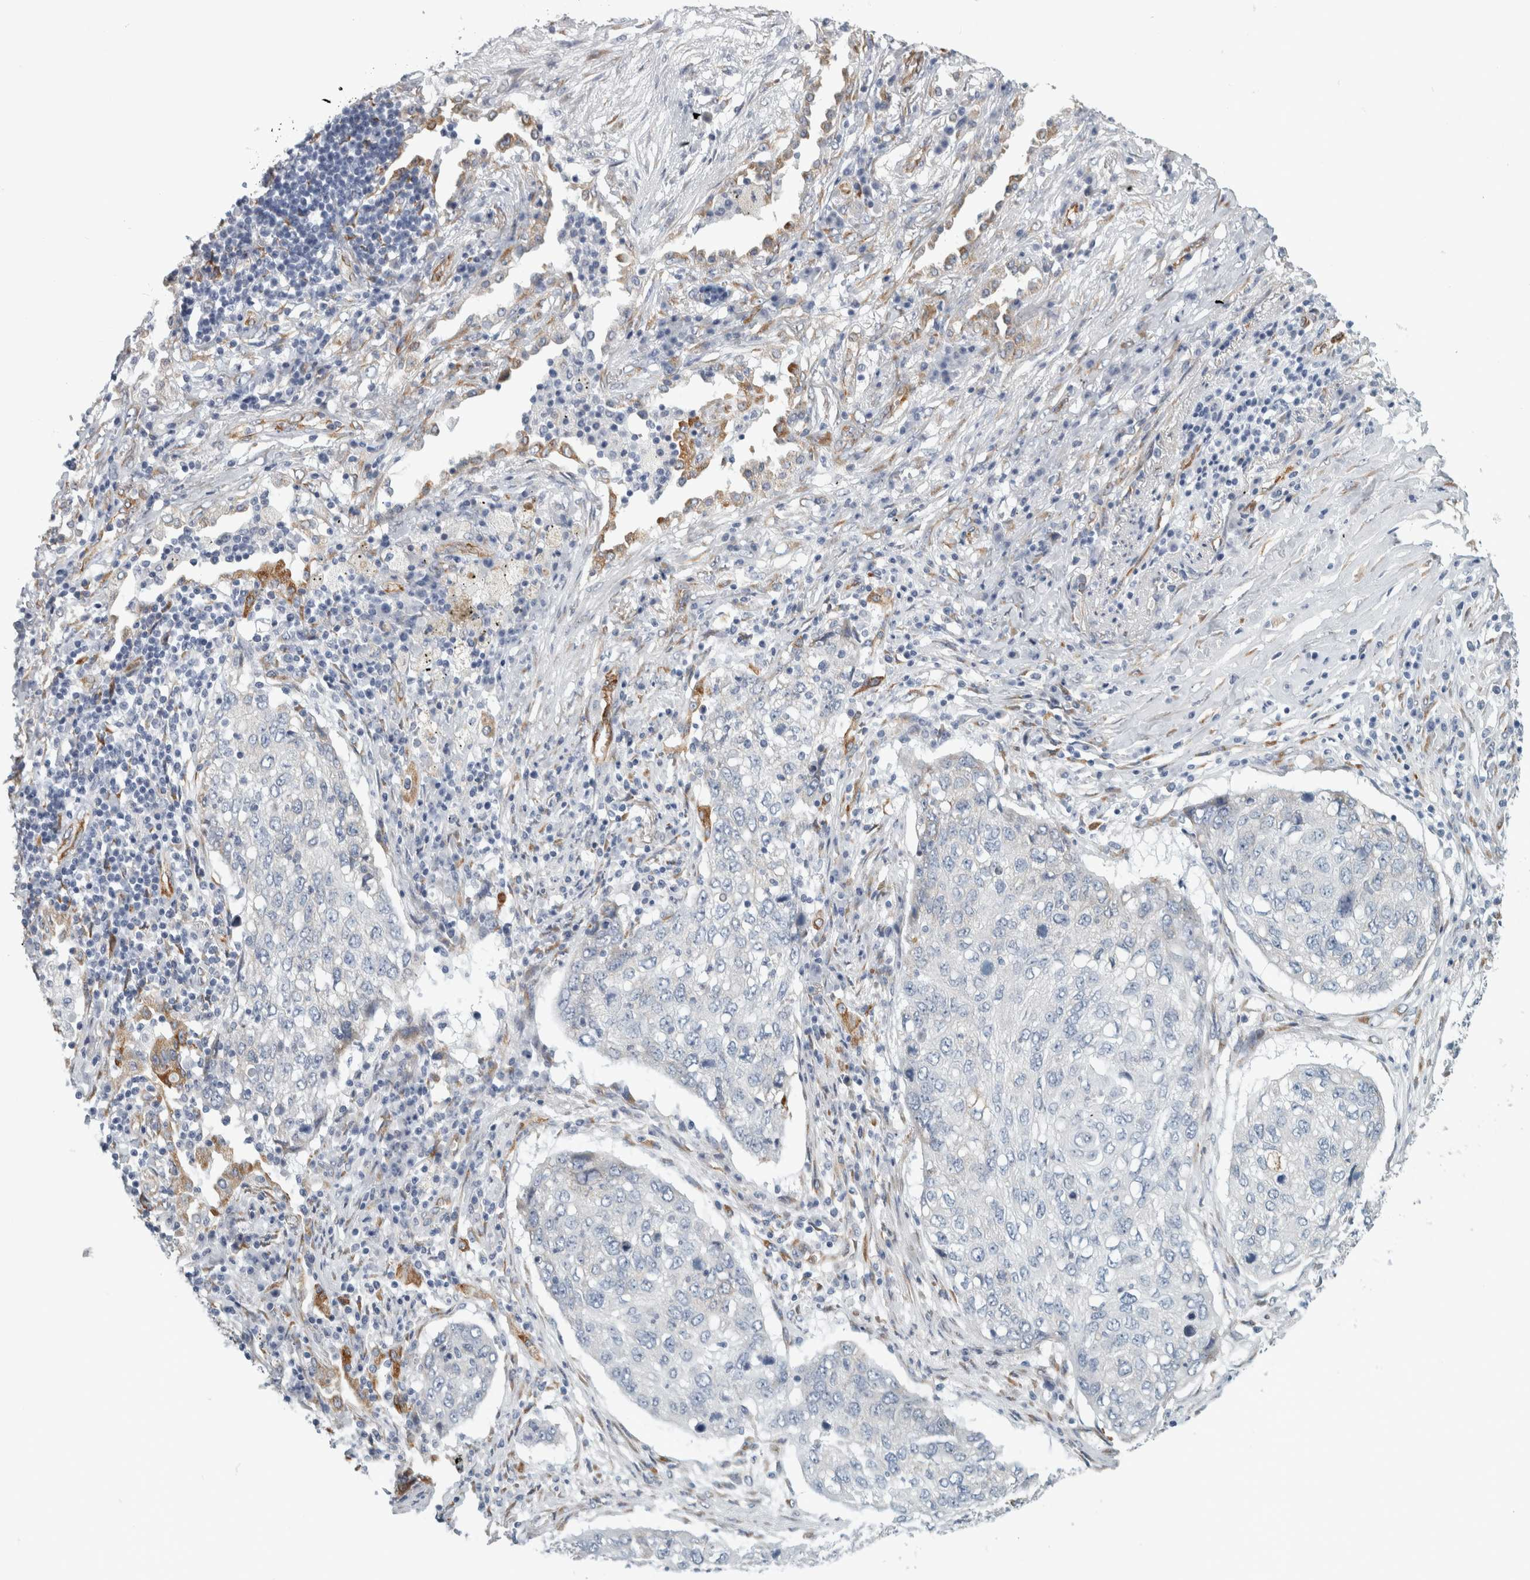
{"staining": {"intensity": "negative", "quantity": "none", "location": "none"}, "tissue": "lung cancer", "cell_type": "Tumor cells", "image_type": "cancer", "snomed": [{"axis": "morphology", "description": "Squamous cell carcinoma, NOS"}, {"axis": "topography", "description": "Lung"}], "caption": "DAB (3,3'-diaminobenzidine) immunohistochemical staining of squamous cell carcinoma (lung) displays no significant expression in tumor cells.", "gene": "B3GNT3", "patient": {"sex": "female", "age": 63}}